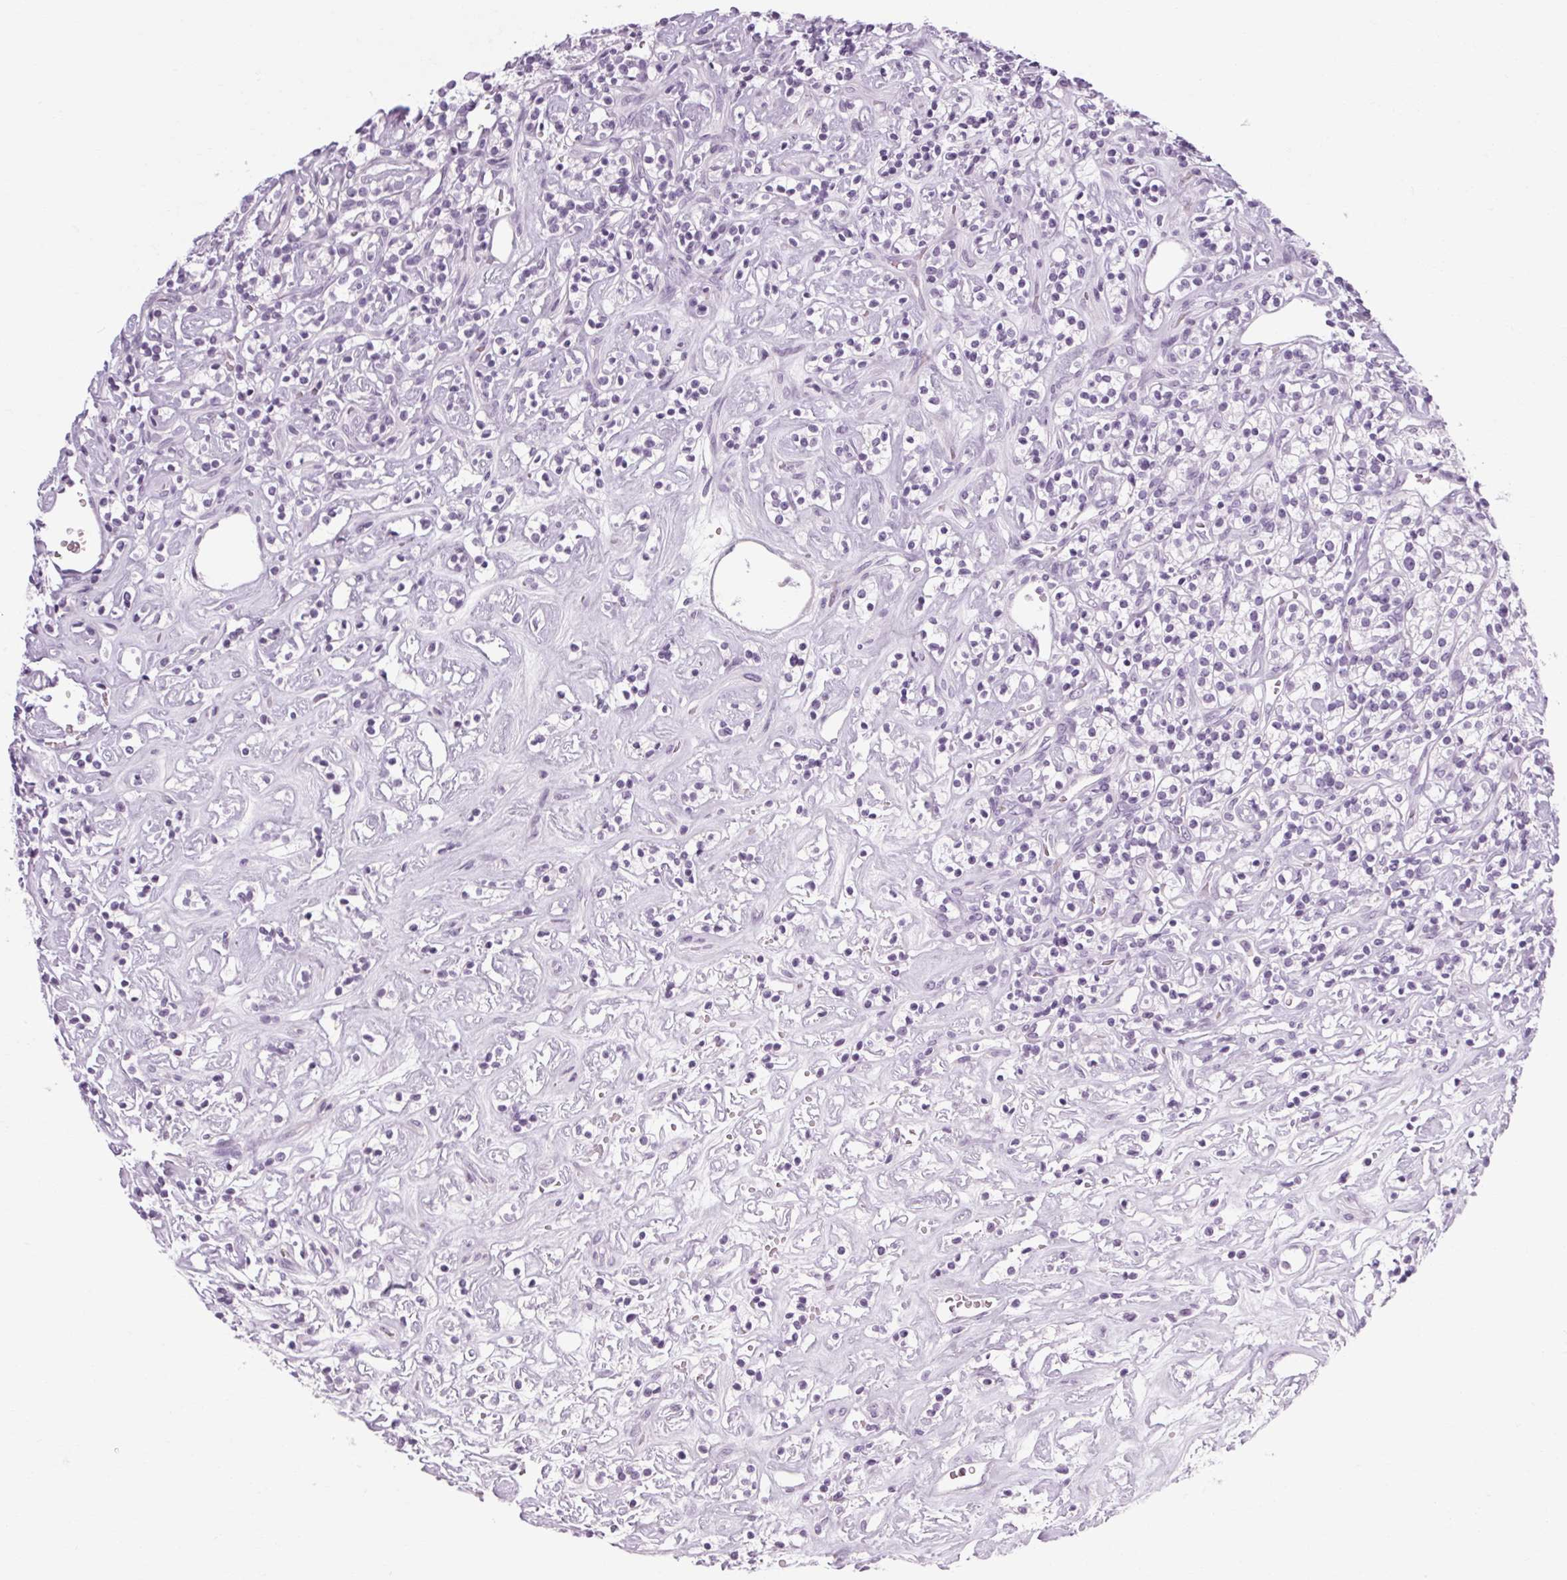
{"staining": {"intensity": "negative", "quantity": "none", "location": "none"}, "tissue": "renal cancer", "cell_type": "Tumor cells", "image_type": "cancer", "snomed": [{"axis": "morphology", "description": "Adenocarcinoma, NOS"}, {"axis": "topography", "description": "Kidney"}], "caption": "An image of renal cancer (adenocarcinoma) stained for a protein reveals no brown staining in tumor cells. (Brightfield microscopy of DAB immunohistochemistry (IHC) at high magnification).", "gene": "POMC", "patient": {"sex": "male", "age": 77}}